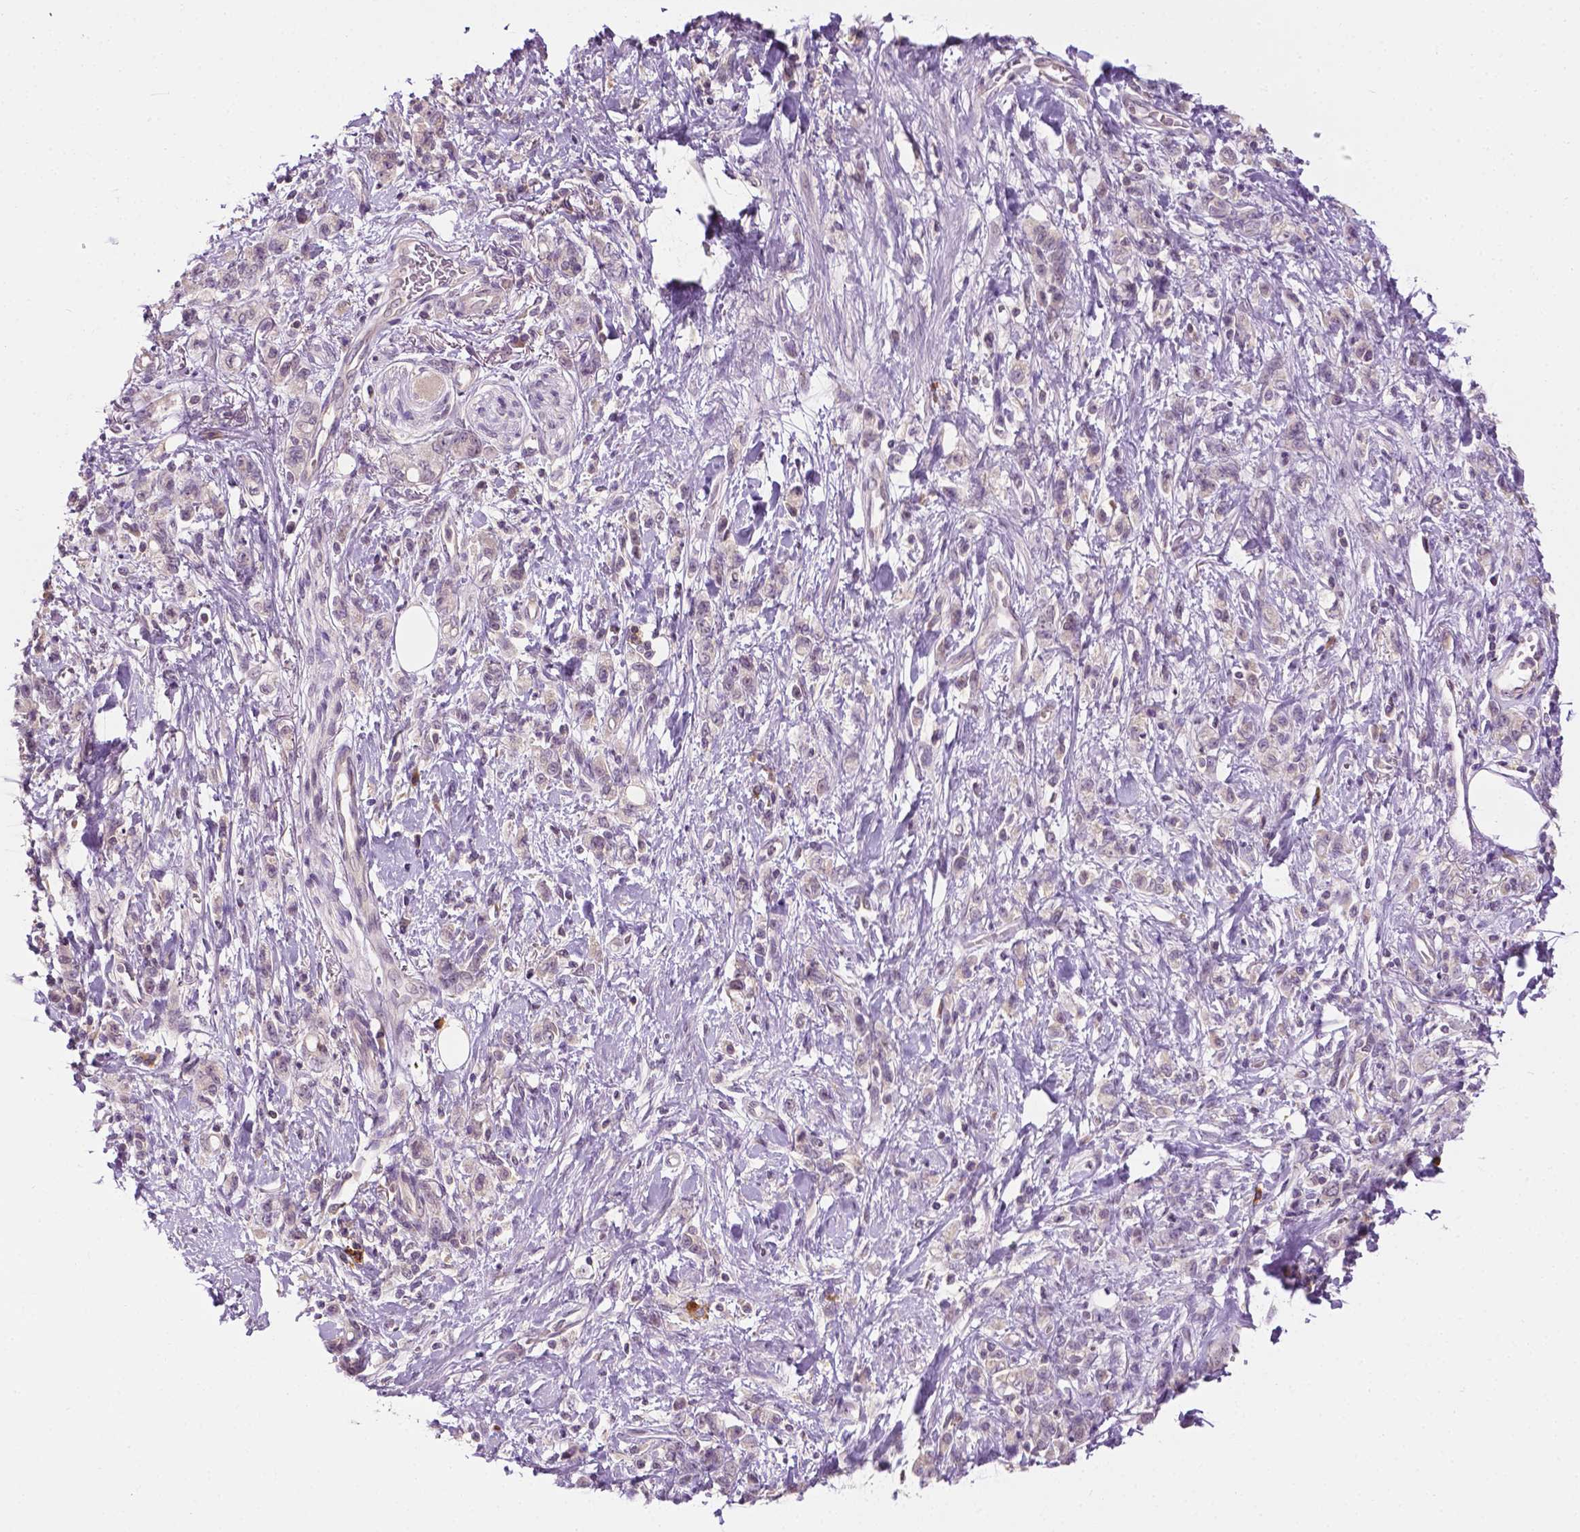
{"staining": {"intensity": "negative", "quantity": "none", "location": "none"}, "tissue": "stomach cancer", "cell_type": "Tumor cells", "image_type": "cancer", "snomed": [{"axis": "morphology", "description": "Adenocarcinoma, NOS"}, {"axis": "topography", "description": "Stomach"}], "caption": "A high-resolution photomicrograph shows IHC staining of adenocarcinoma (stomach), which displays no significant staining in tumor cells.", "gene": "DENND4A", "patient": {"sex": "male", "age": 77}}